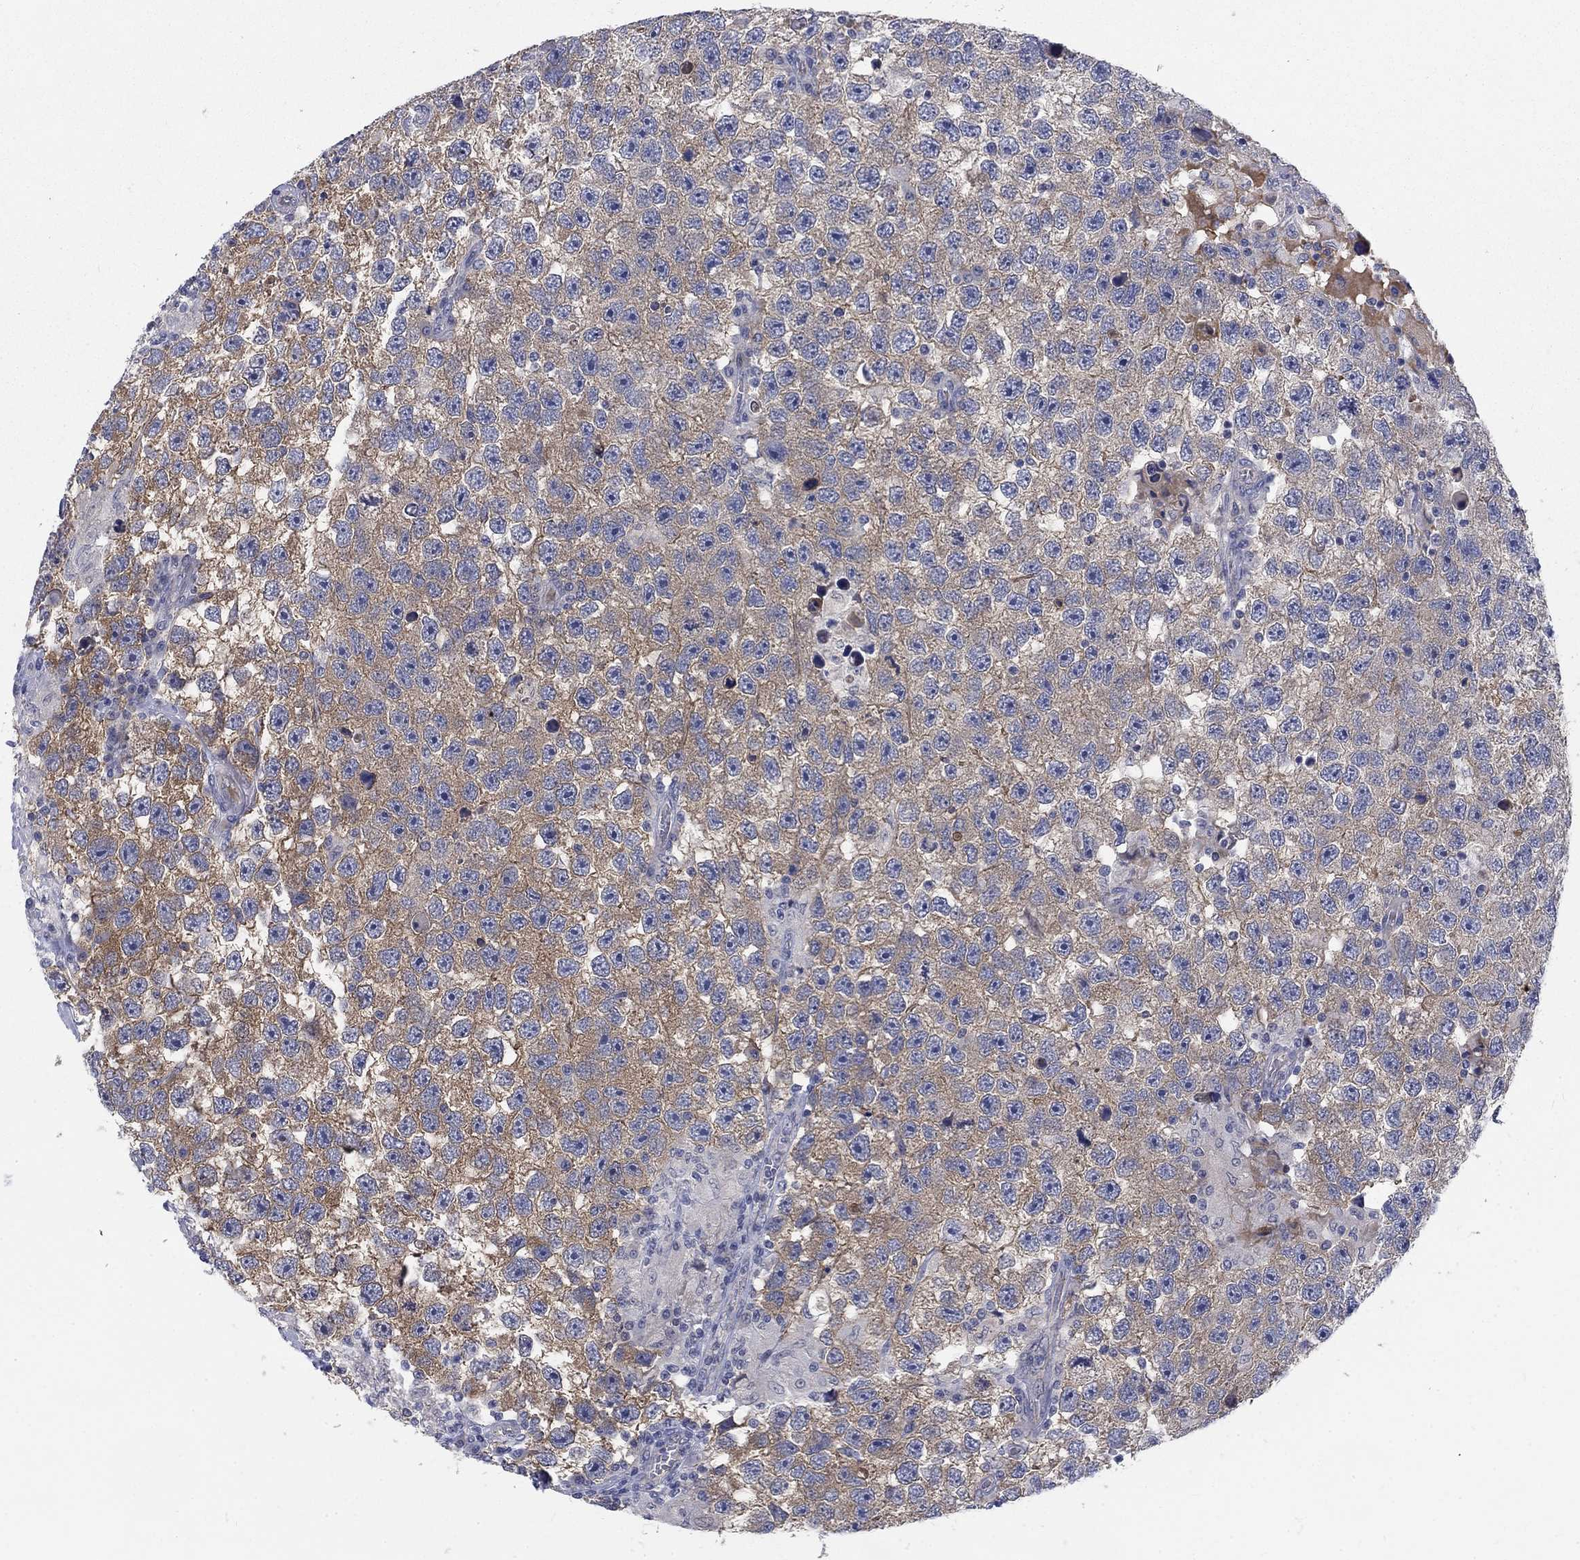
{"staining": {"intensity": "moderate", "quantity": "<25%", "location": "cytoplasmic/membranous"}, "tissue": "testis cancer", "cell_type": "Tumor cells", "image_type": "cancer", "snomed": [{"axis": "morphology", "description": "Seminoma, NOS"}, {"axis": "topography", "description": "Testis"}], "caption": "Protein staining demonstrates moderate cytoplasmic/membranous staining in approximately <25% of tumor cells in testis cancer (seminoma).", "gene": "PHKA1", "patient": {"sex": "male", "age": 26}}